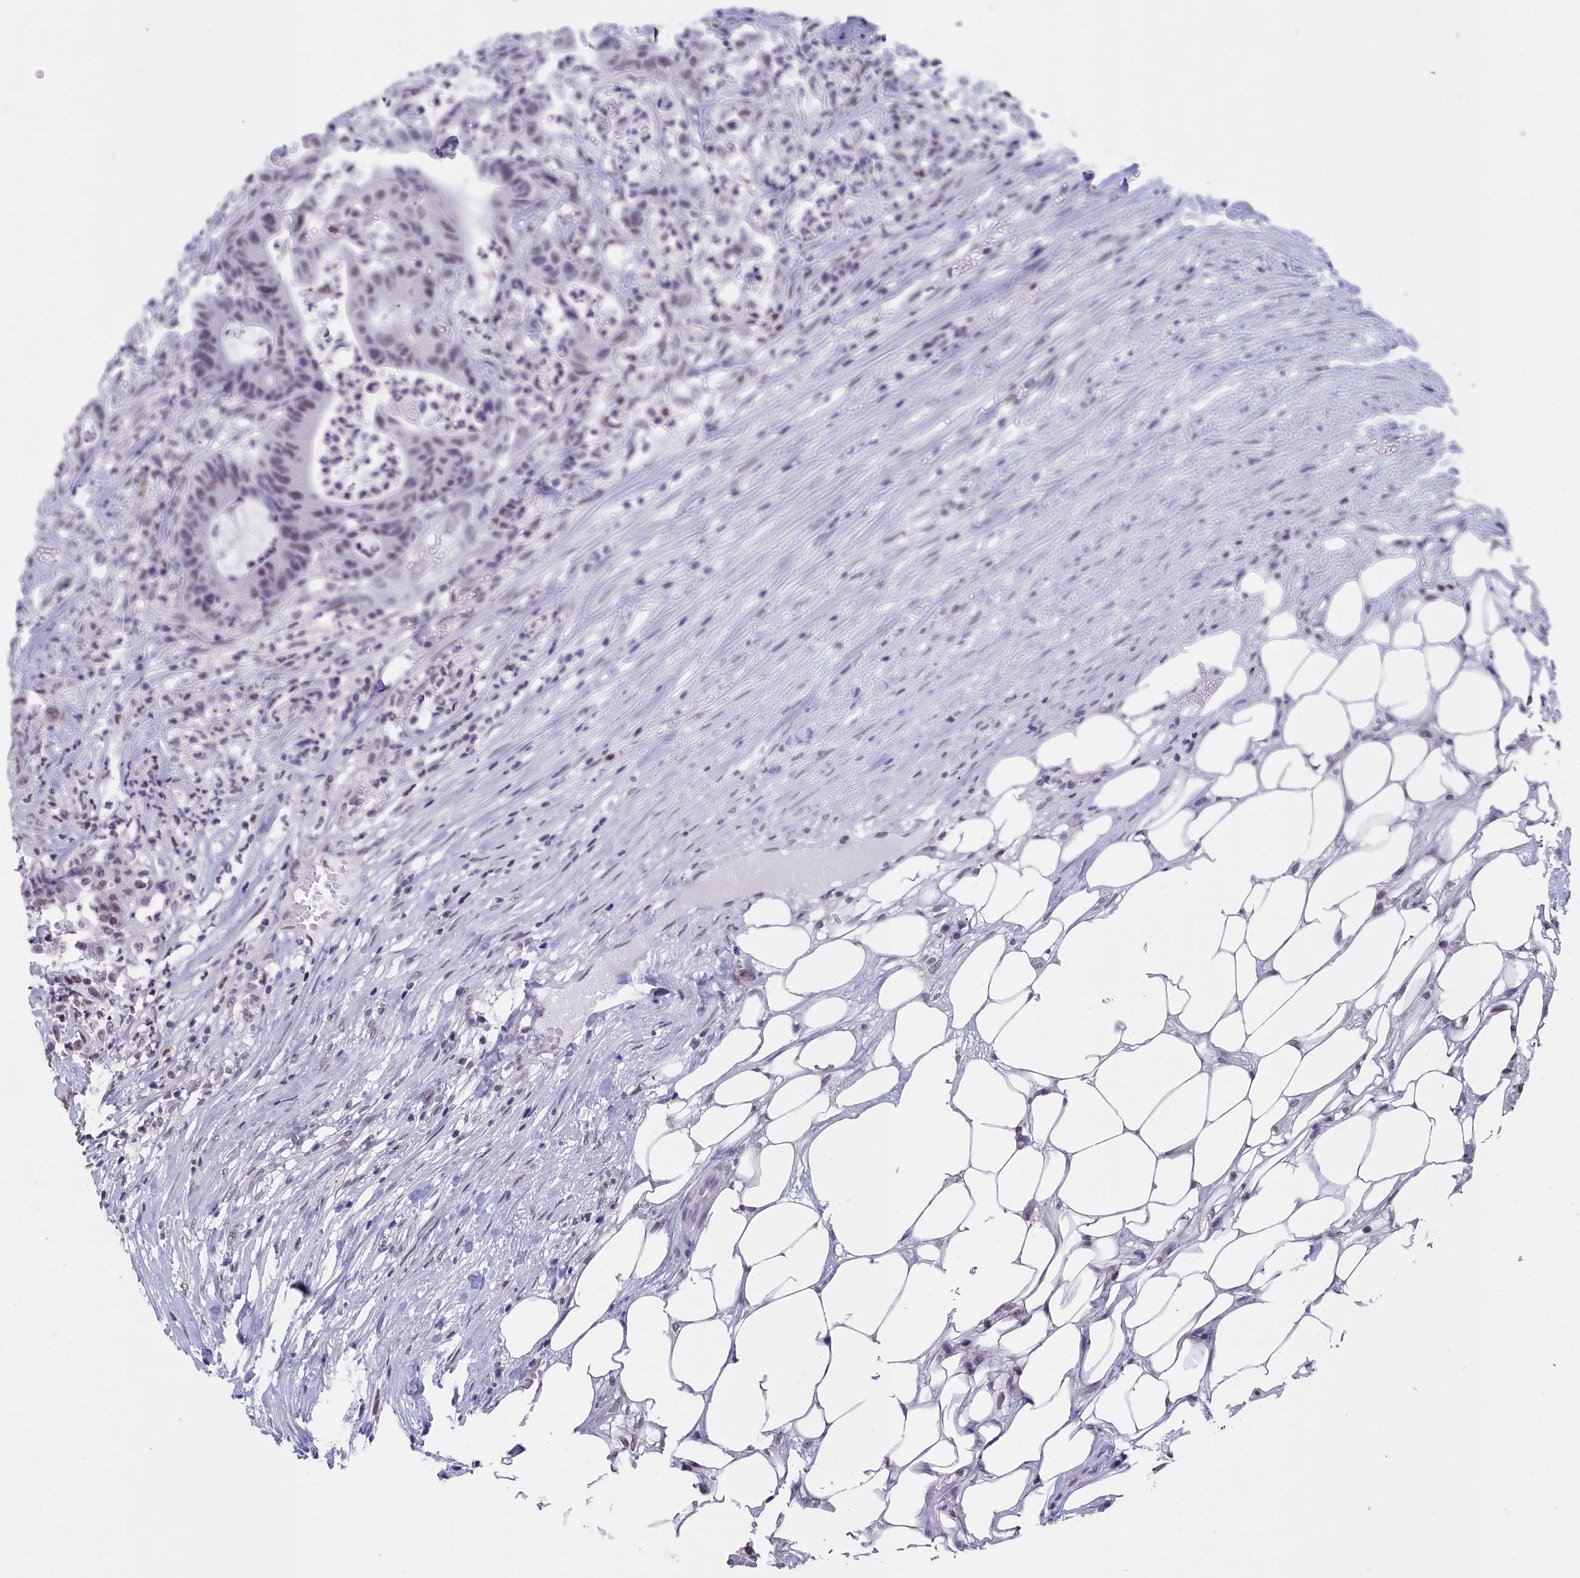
{"staining": {"intensity": "weak", "quantity": "25%-75%", "location": "nuclear"}, "tissue": "colorectal cancer", "cell_type": "Tumor cells", "image_type": "cancer", "snomed": [{"axis": "morphology", "description": "Adenocarcinoma, NOS"}, {"axis": "topography", "description": "Colon"}], "caption": "Colorectal cancer tissue shows weak nuclear expression in about 25%-75% of tumor cells, visualized by immunohistochemistry. (DAB (3,3'-diaminobenzidine) IHC, brown staining for protein, blue staining for nuclei).", "gene": "CCDC97", "patient": {"sex": "female", "age": 84}}